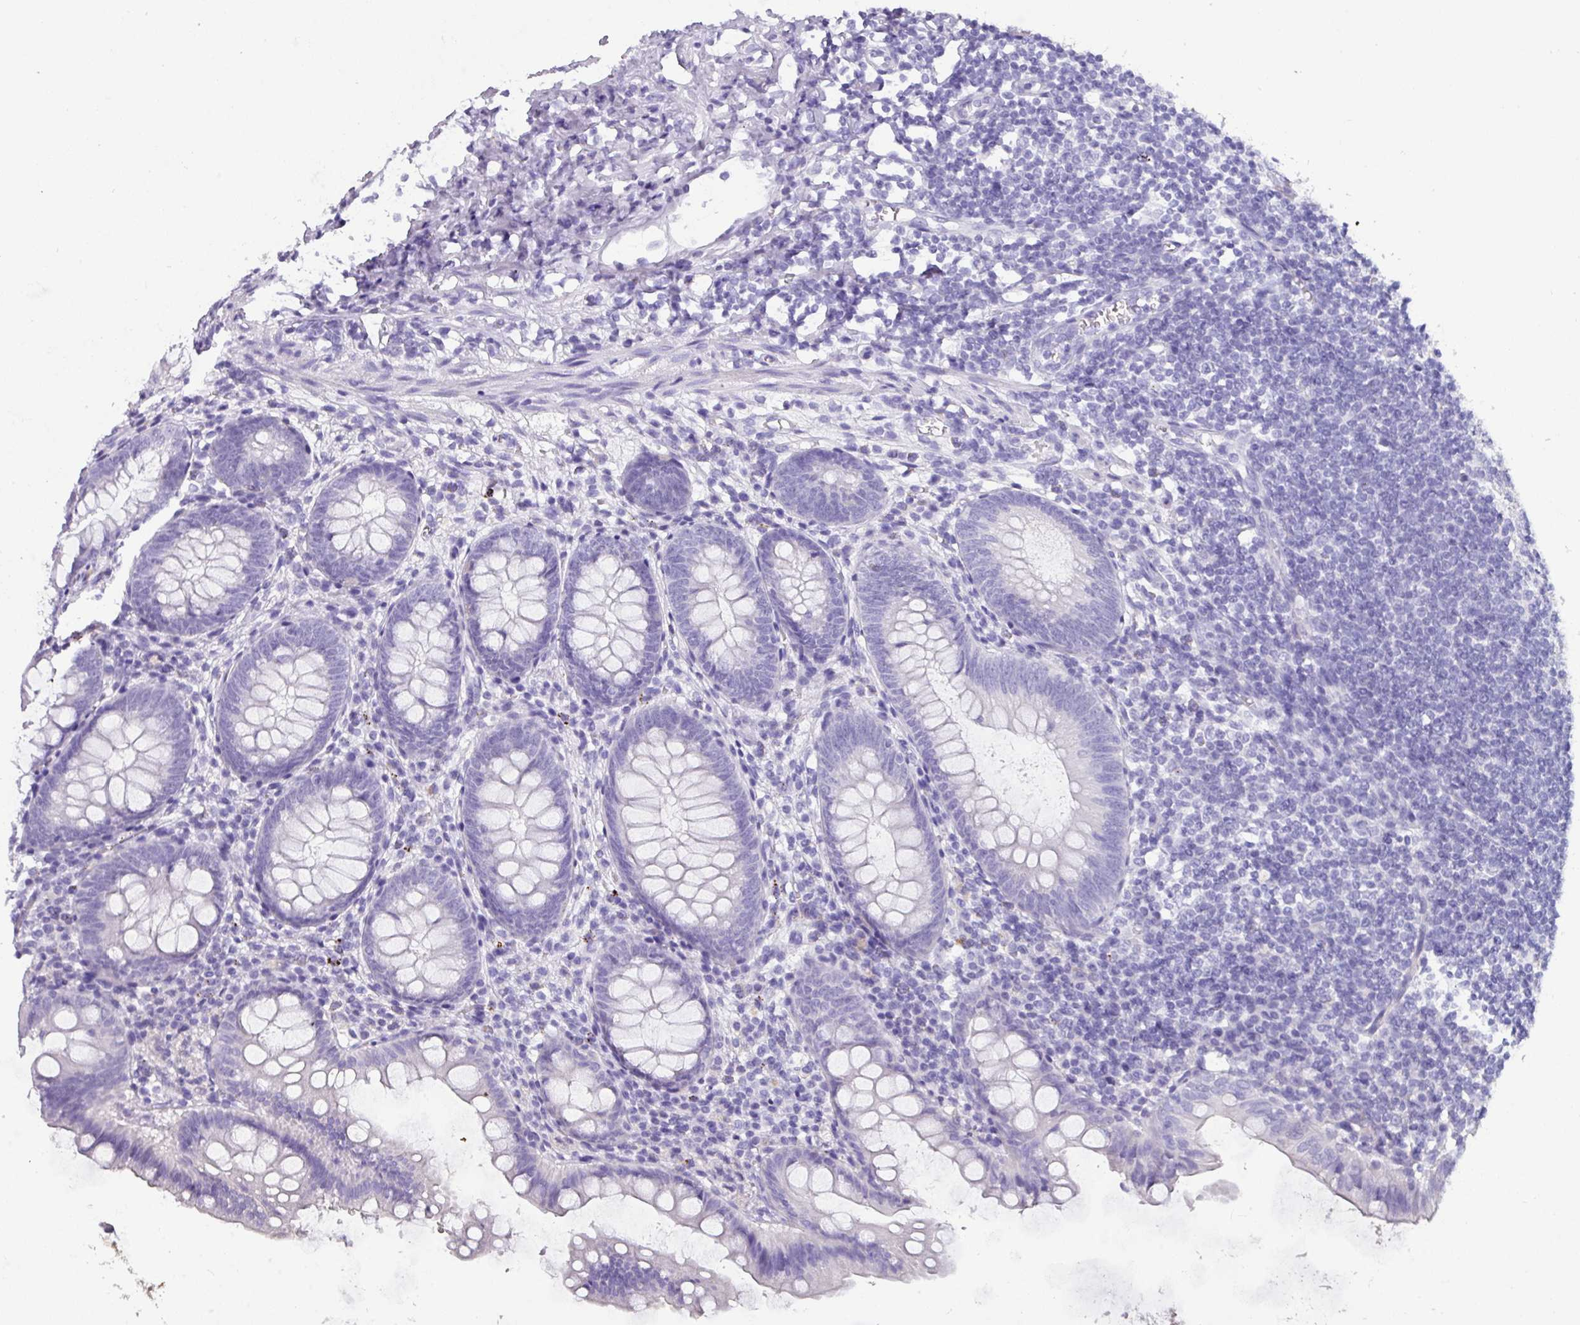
{"staining": {"intensity": "negative", "quantity": "none", "location": "none"}, "tissue": "appendix", "cell_type": "Glandular cells", "image_type": "normal", "snomed": [{"axis": "morphology", "description": "Normal tissue, NOS"}, {"axis": "topography", "description": "Appendix"}], "caption": "IHC micrograph of unremarkable appendix stained for a protein (brown), which reveals no positivity in glandular cells.", "gene": "NAPSA", "patient": {"sex": "female", "age": 51}}